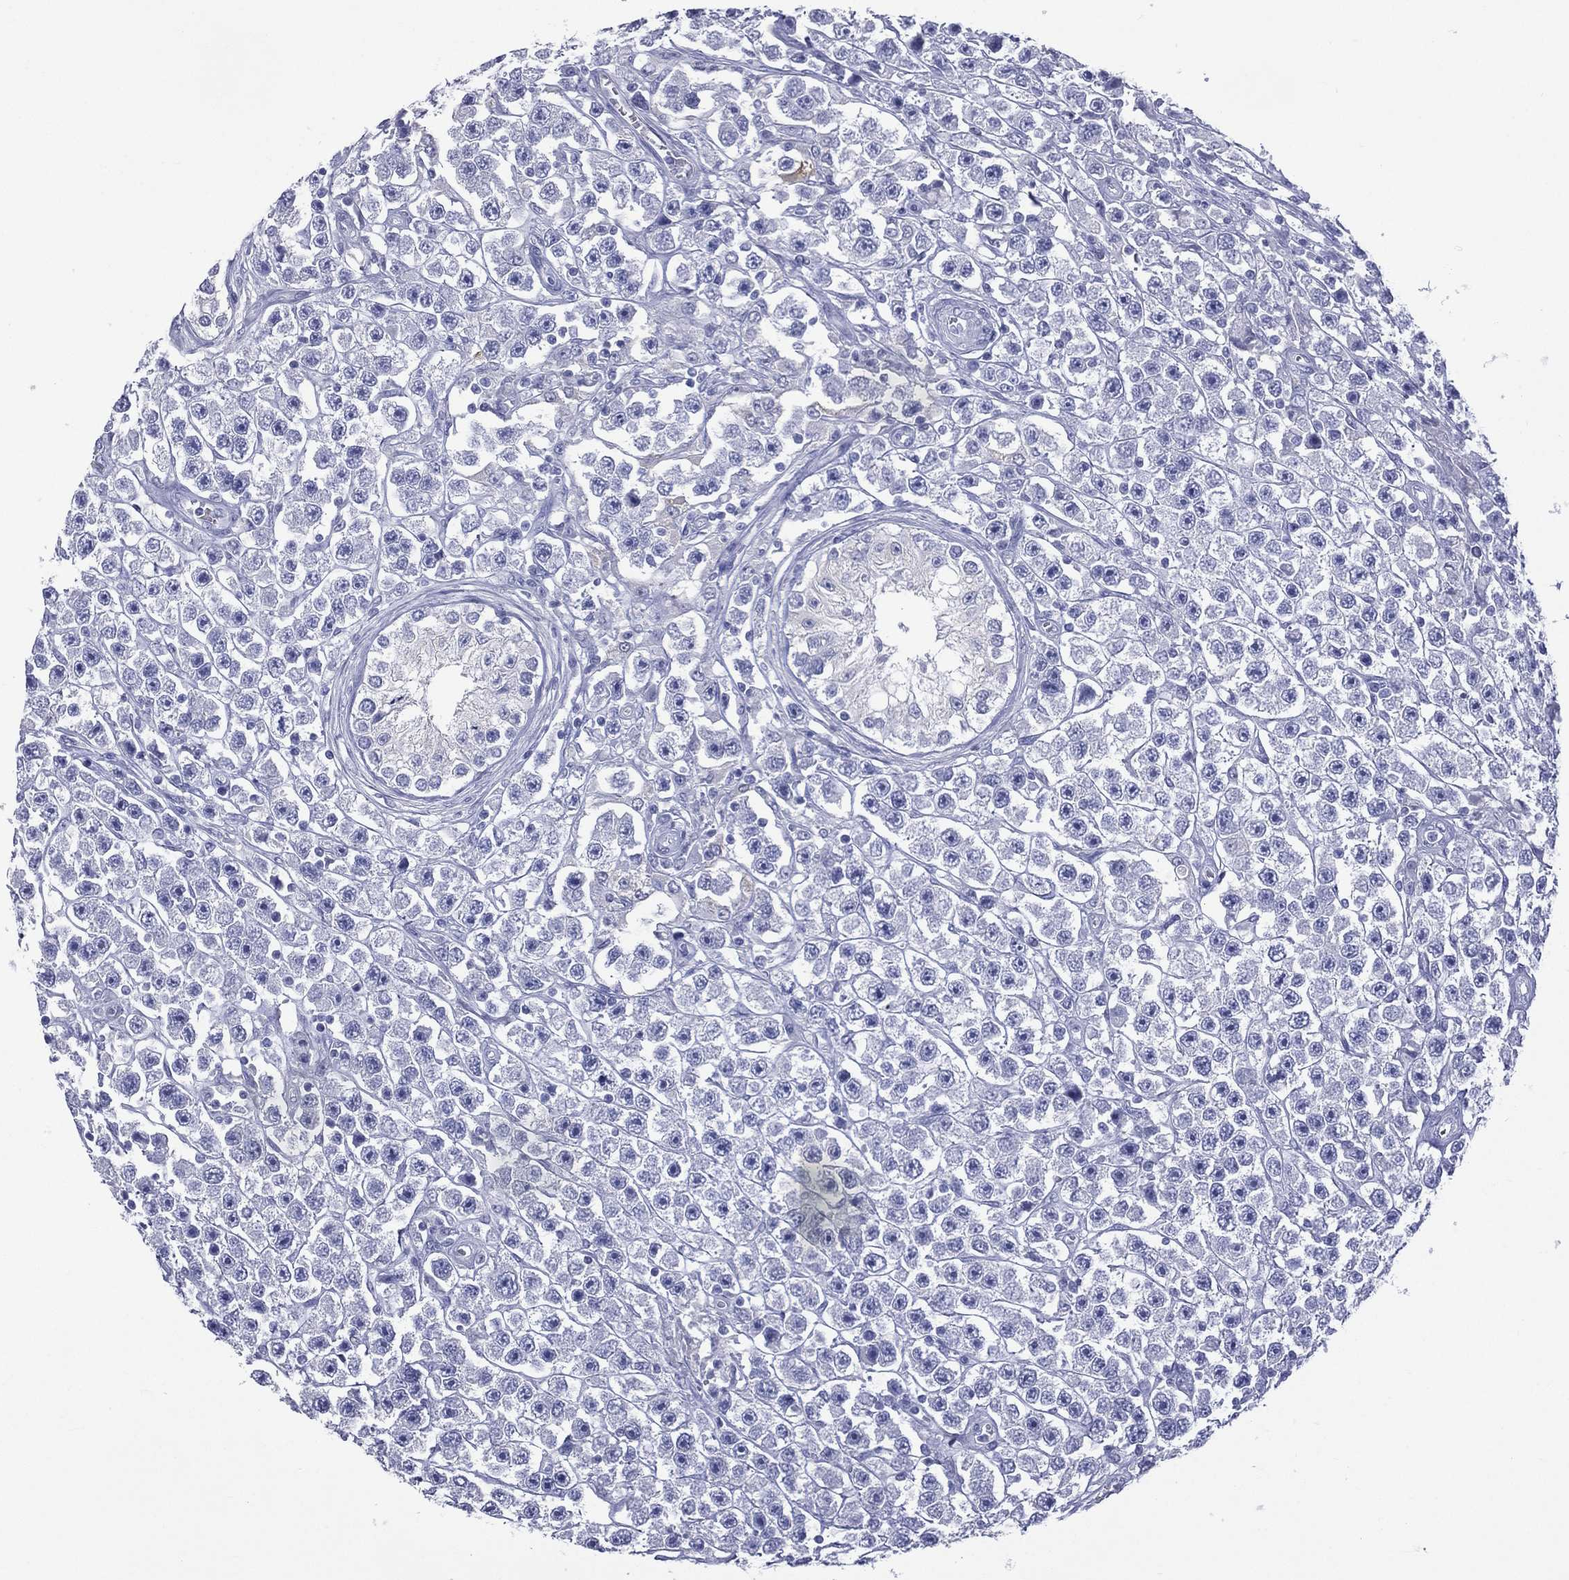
{"staining": {"intensity": "negative", "quantity": "none", "location": "none"}, "tissue": "testis cancer", "cell_type": "Tumor cells", "image_type": "cancer", "snomed": [{"axis": "morphology", "description": "Seminoma, NOS"}, {"axis": "topography", "description": "Testis"}], "caption": "Immunohistochemistry histopathology image of neoplastic tissue: seminoma (testis) stained with DAB (3,3'-diaminobenzidine) demonstrates no significant protein expression in tumor cells.", "gene": "CES2", "patient": {"sex": "male", "age": 45}}